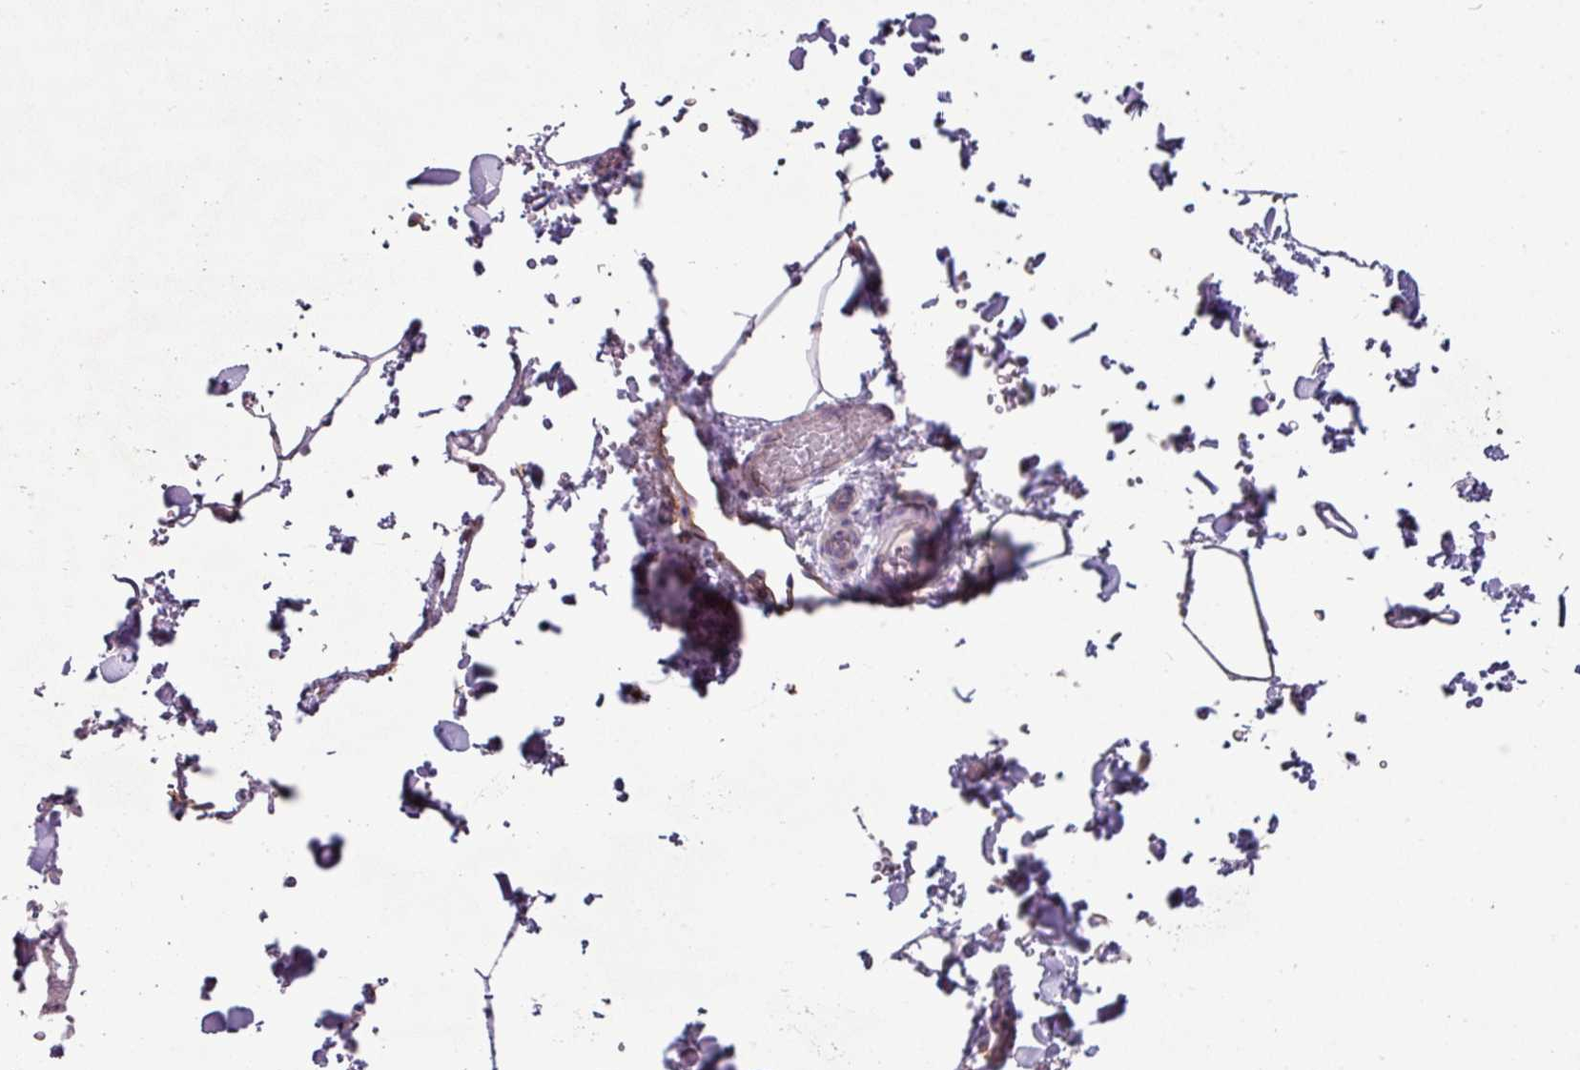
{"staining": {"intensity": "negative", "quantity": "none", "location": "none"}, "tissue": "adipose tissue", "cell_type": "Adipocytes", "image_type": "normal", "snomed": [{"axis": "morphology", "description": "Normal tissue, NOS"}, {"axis": "topography", "description": "Rectum"}, {"axis": "topography", "description": "Peripheral nerve tissue"}], "caption": "Human adipose tissue stained for a protein using immunohistochemistry (IHC) shows no positivity in adipocytes.", "gene": "TMEM178B", "patient": {"sex": "female", "age": 69}}